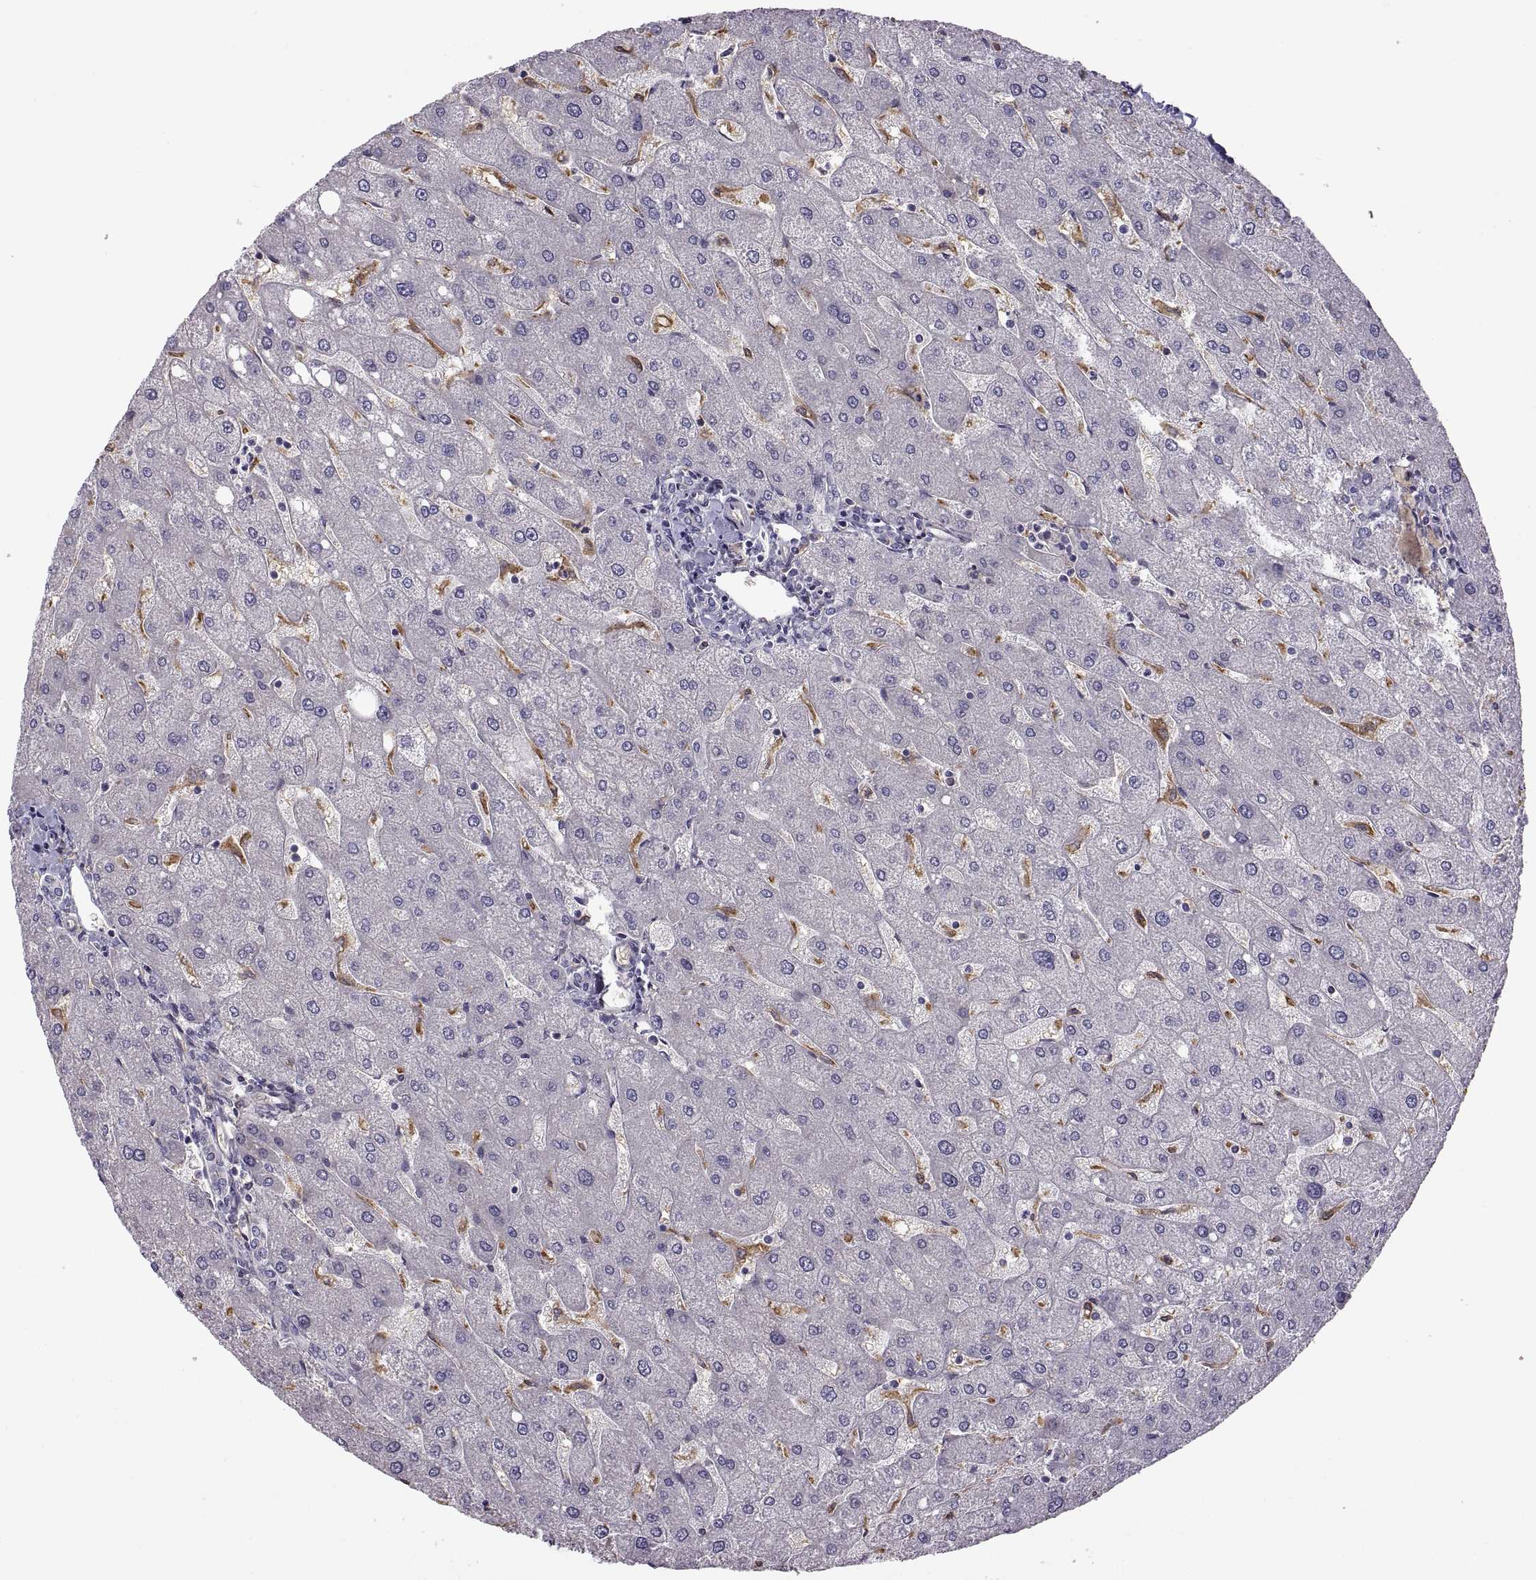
{"staining": {"intensity": "negative", "quantity": "none", "location": "none"}, "tissue": "liver", "cell_type": "Cholangiocytes", "image_type": "normal", "snomed": [{"axis": "morphology", "description": "Normal tissue, NOS"}, {"axis": "topography", "description": "Liver"}], "caption": "This micrograph is of benign liver stained with IHC to label a protein in brown with the nuclei are counter-stained blue. There is no positivity in cholangiocytes.", "gene": "MEIOC", "patient": {"sex": "male", "age": 67}}